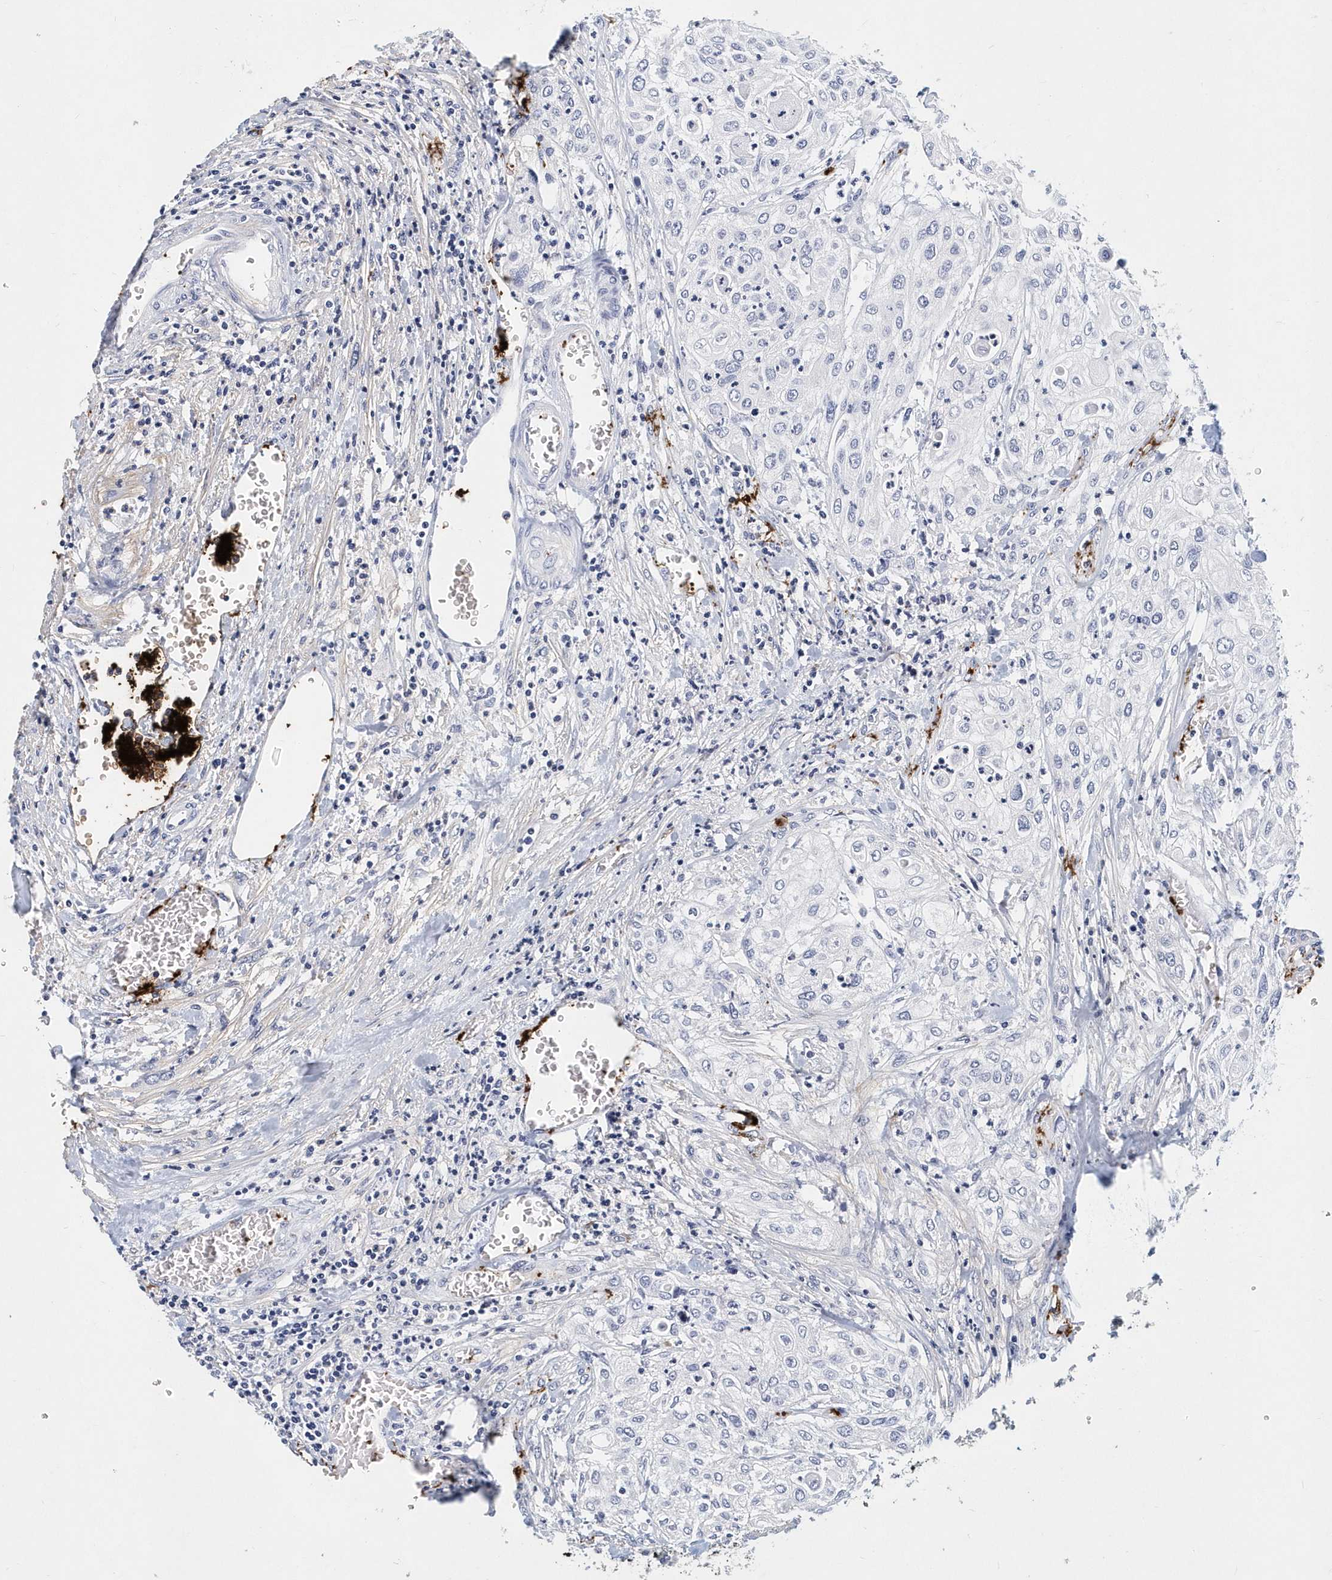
{"staining": {"intensity": "negative", "quantity": "none", "location": "none"}, "tissue": "urothelial cancer", "cell_type": "Tumor cells", "image_type": "cancer", "snomed": [{"axis": "morphology", "description": "Urothelial carcinoma, High grade"}, {"axis": "topography", "description": "Urinary bladder"}], "caption": "The image demonstrates no staining of tumor cells in urothelial cancer. The staining is performed using DAB brown chromogen with nuclei counter-stained in using hematoxylin.", "gene": "ITGA2B", "patient": {"sex": "female", "age": 79}}